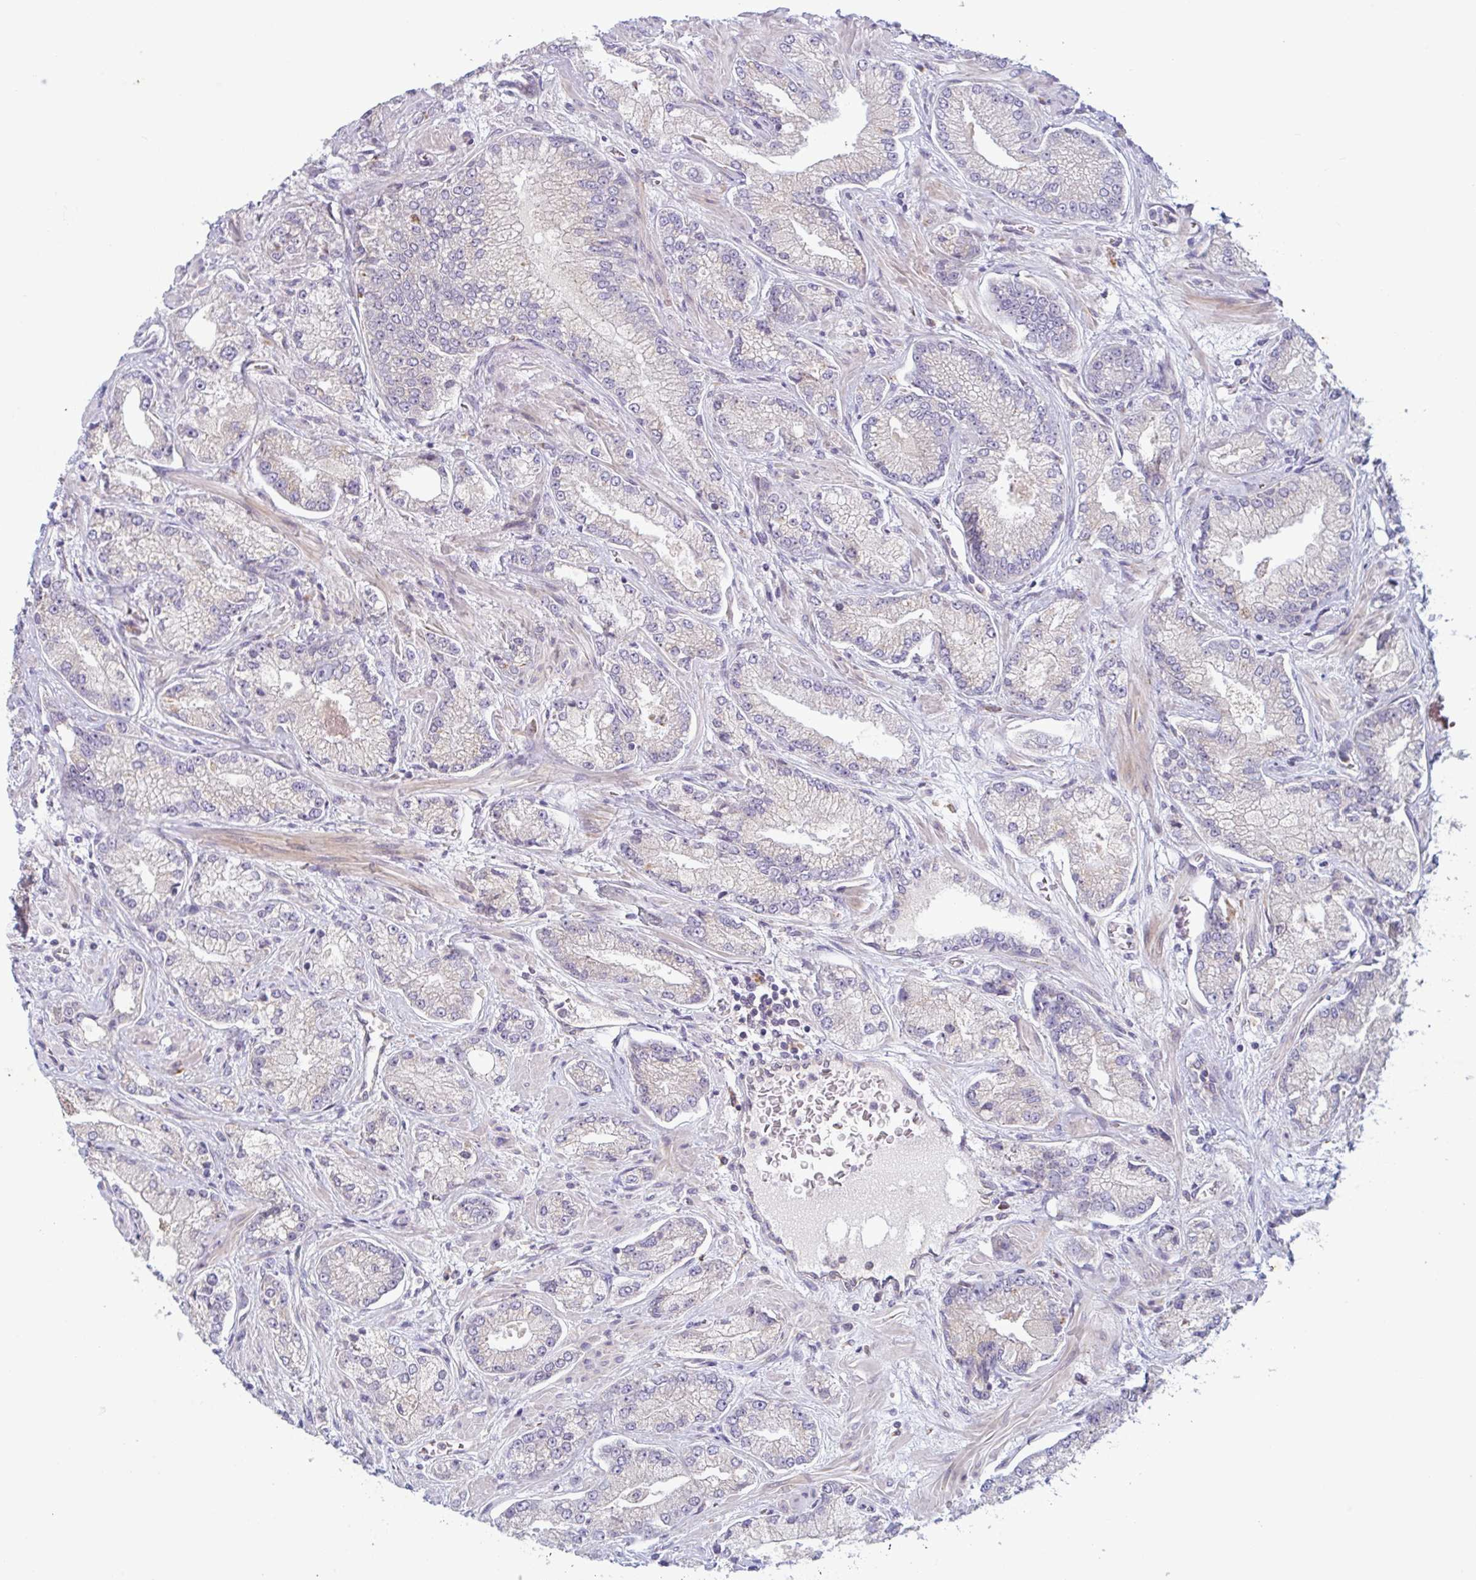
{"staining": {"intensity": "negative", "quantity": "none", "location": "none"}, "tissue": "prostate cancer", "cell_type": "Tumor cells", "image_type": "cancer", "snomed": [{"axis": "morphology", "description": "Normal tissue, NOS"}, {"axis": "morphology", "description": "Adenocarcinoma, High grade"}, {"axis": "topography", "description": "Prostate"}, {"axis": "topography", "description": "Peripheral nerve tissue"}], "caption": "The image displays no staining of tumor cells in prostate cancer.", "gene": "RIT1", "patient": {"sex": "male", "age": 68}}